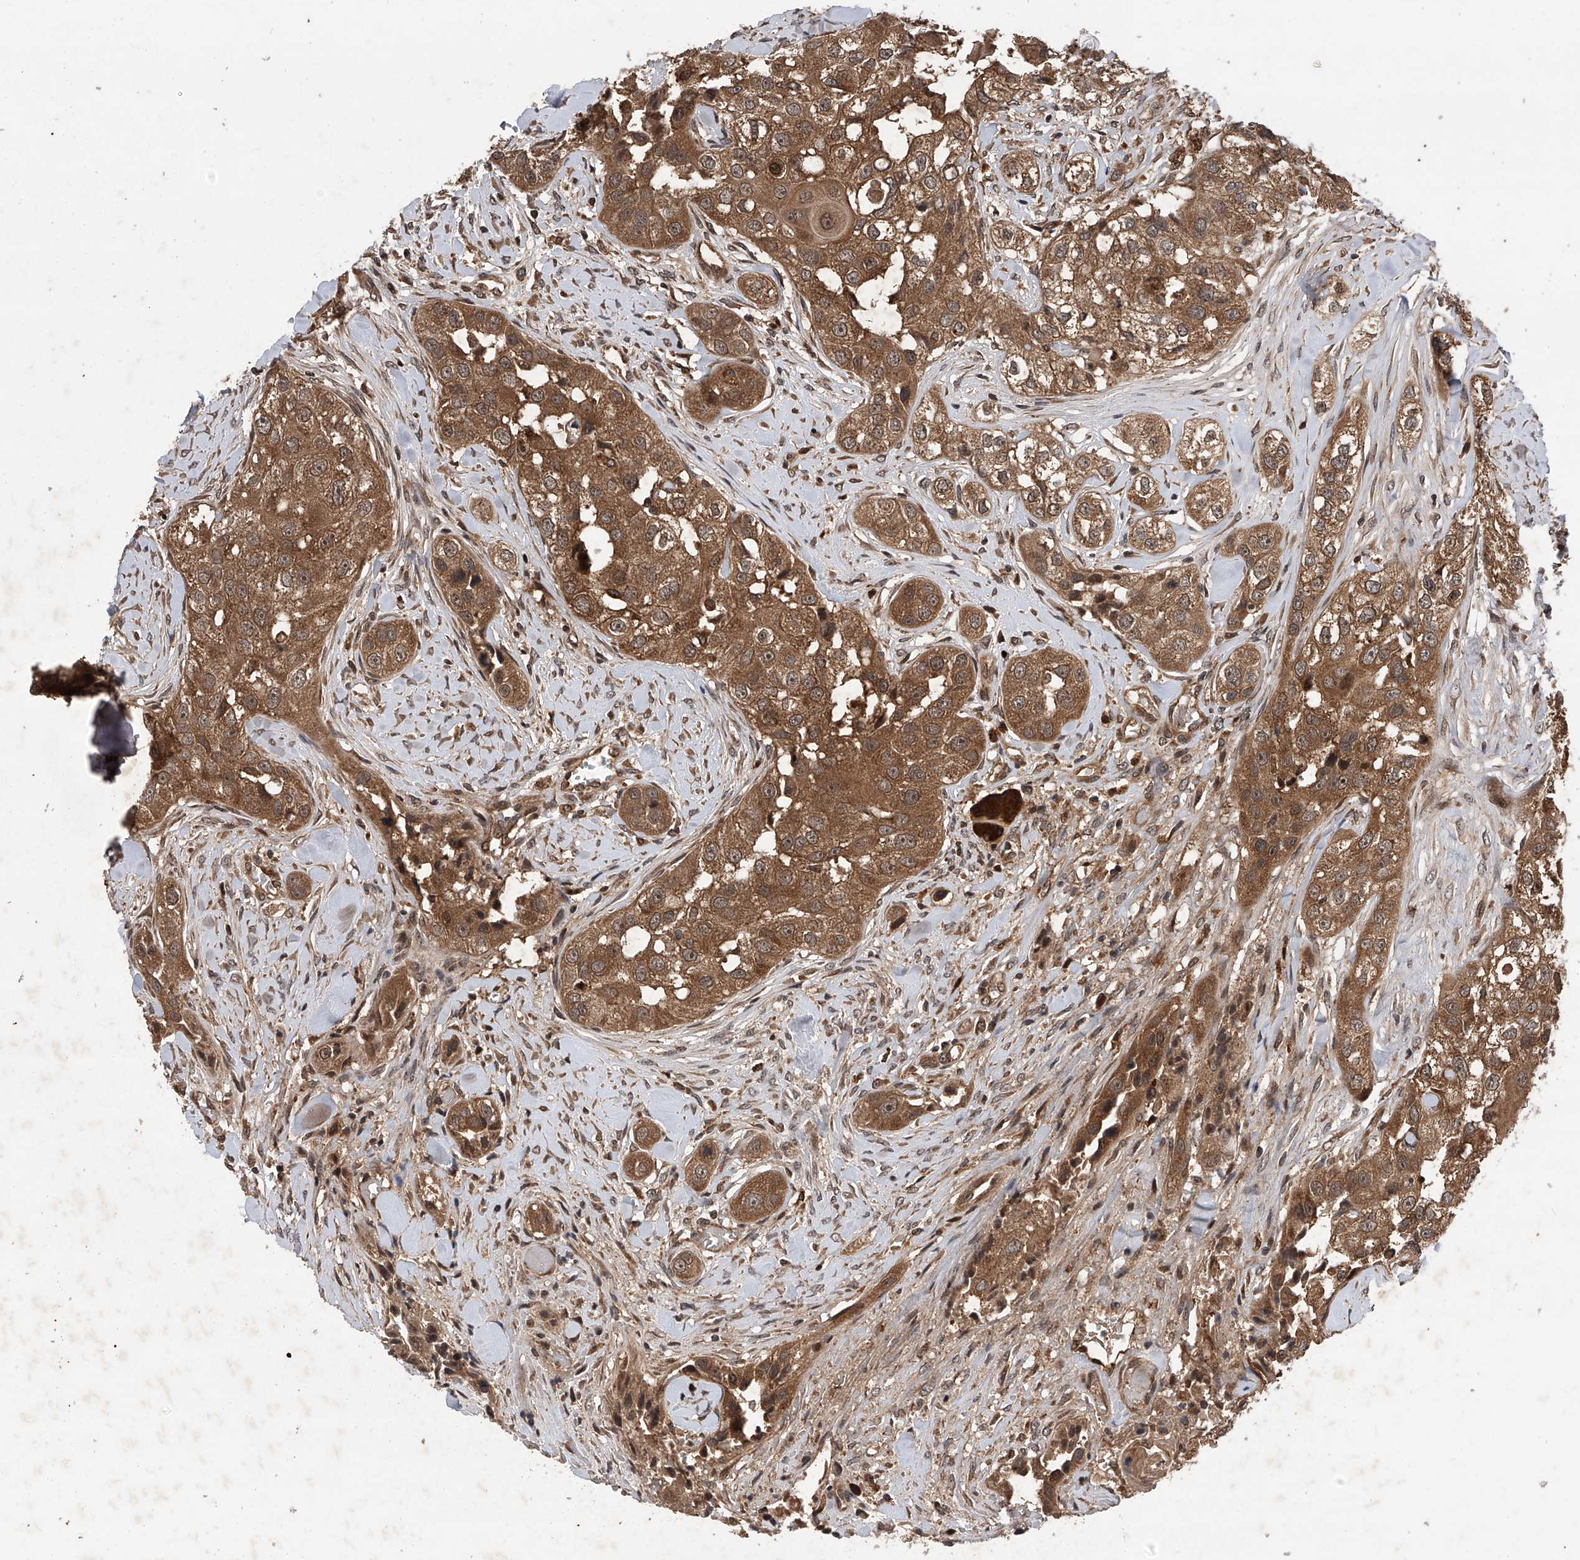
{"staining": {"intensity": "moderate", "quantity": ">75%", "location": "cytoplasmic/membranous"}, "tissue": "head and neck cancer", "cell_type": "Tumor cells", "image_type": "cancer", "snomed": [{"axis": "morphology", "description": "Normal tissue, NOS"}, {"axis": "morphology", "description": "Squamous cell carcinoma, NOS"}, {"axis": "topography", "description": "Skeletal muscle"}, {"axis": "topography", "description": "Head-Neck"}], "caption": "Approximately >75% of tumor cells in human squamous cell carcinoma (head and neck) exhibit moderate cytoplasmic/membranous protein staining as visualized by brown immunohistochemical staining.", "gene": "MAP3K11", "patient": {"sex": "male", "age": 51}}